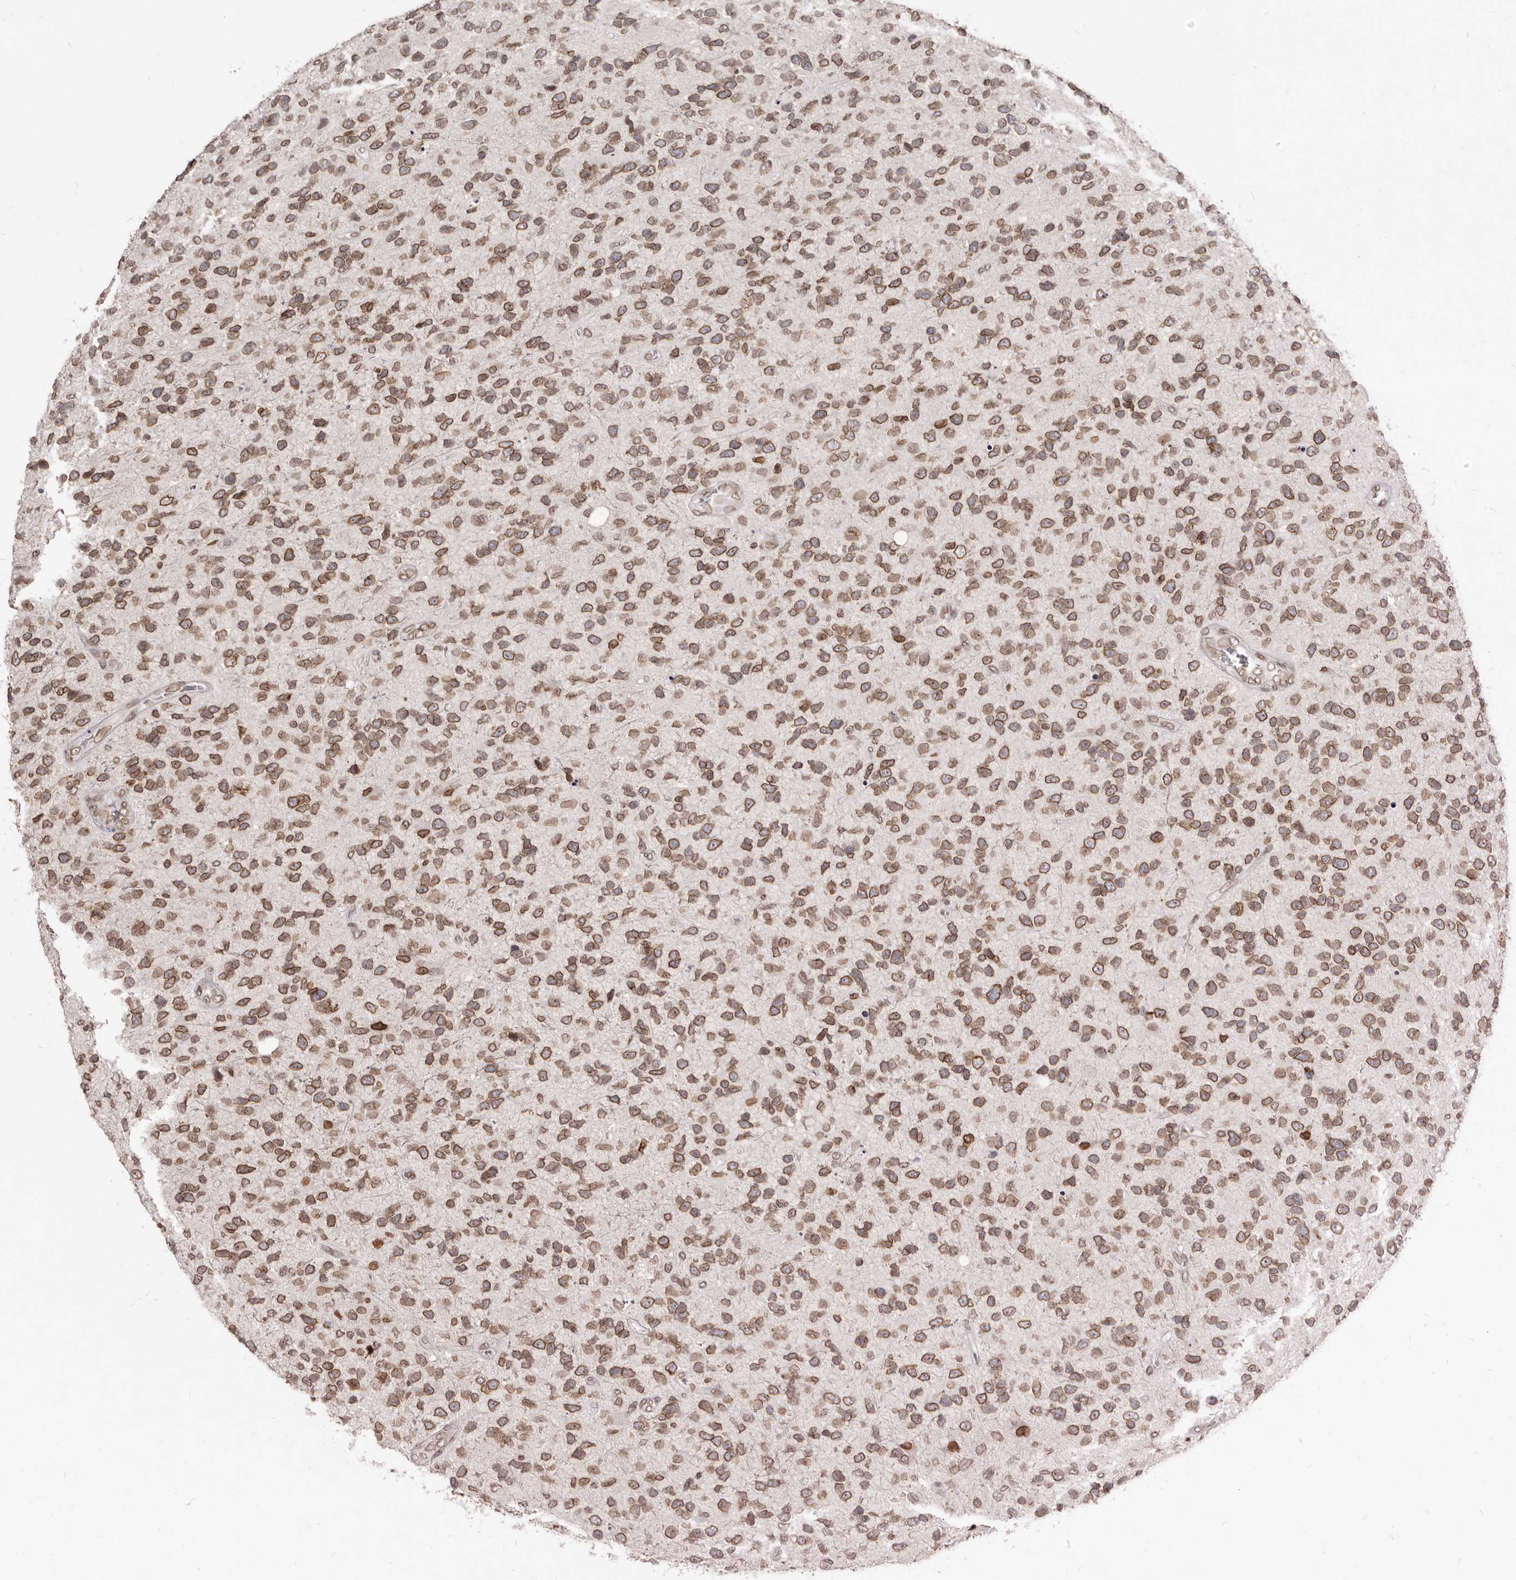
{"staining": {"intensity": "moderate", "quantity": ">75%", "location": "cytoplasmic/membranous,nuclear"}, "tissue": "glioma", "cell_type": "Tumor cells", "image_type": "cancer", "snomed": [{"axis": "morphology", "description": "Glioma, malignant, High grade"}, {"axis": "topography", "description": "Brain"}], "caption": "Immunohistochemistry (DAB (3,3'-diaminobenzidine)) staining of glioma shows moderate cytoplasmic/membranous and nuclear protein staining in about >75% of tumor cells.", "gene": "NUP153", "patient": {"sex": "female", "age": 58}}